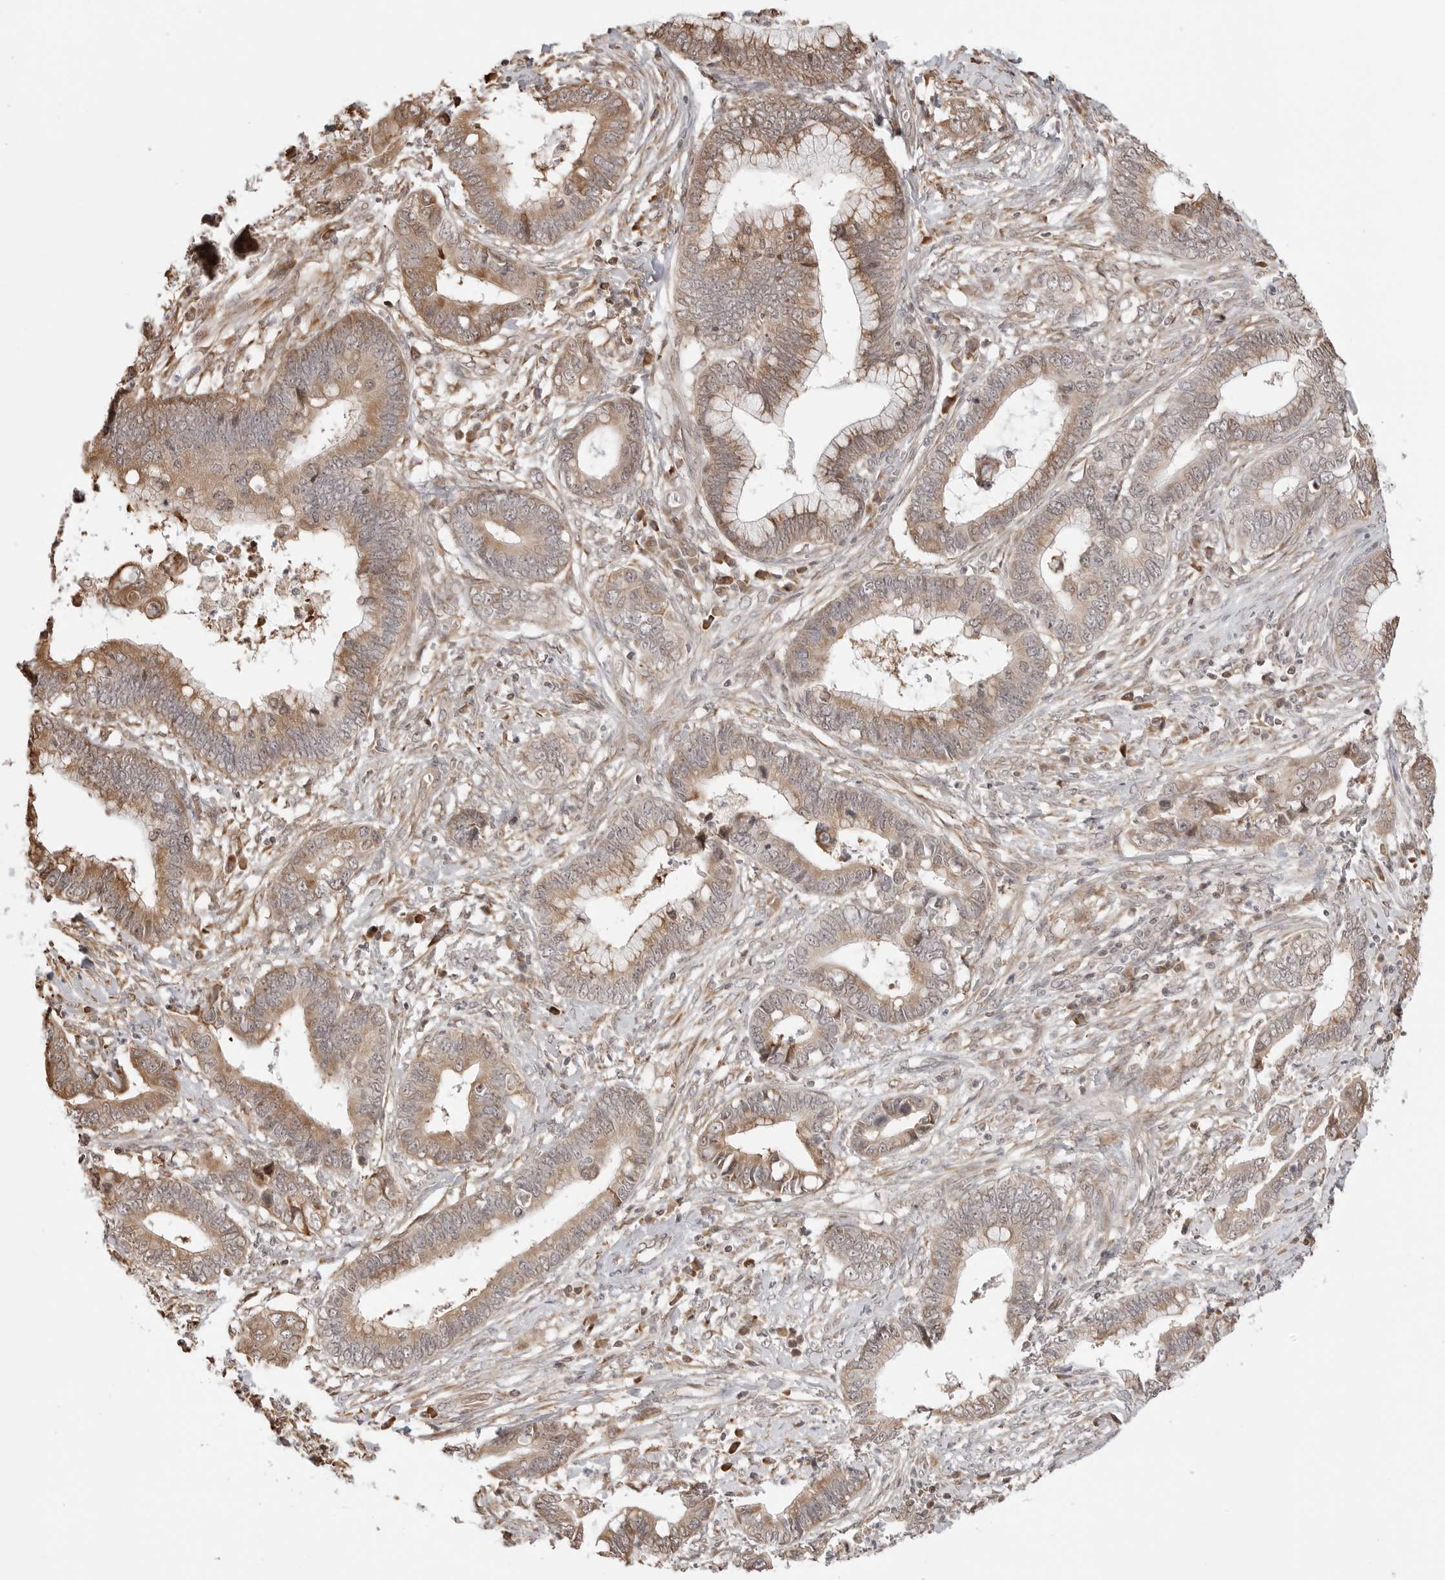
{"staining": {"intensity": "moderate", "quantity": ">75%", "location": "cytoplasmic/membranous"}, "tissue": "cervical cancer", "cell_type": "Tumor cells", "image_type": "cancer", "snomed": [{"axis": "morphology", "description": "Adenocarcinoma, NOS"}, {"axis": "topography", "description": "Cervix"}], "caption": "Protein expression analysis of human cervical cancer reveals moderate cytoplasmic/membranous expression in approximately >75% of tumor cells.", "gene": "FKBP14", "patient": {"sex": "female", "age": 44}}